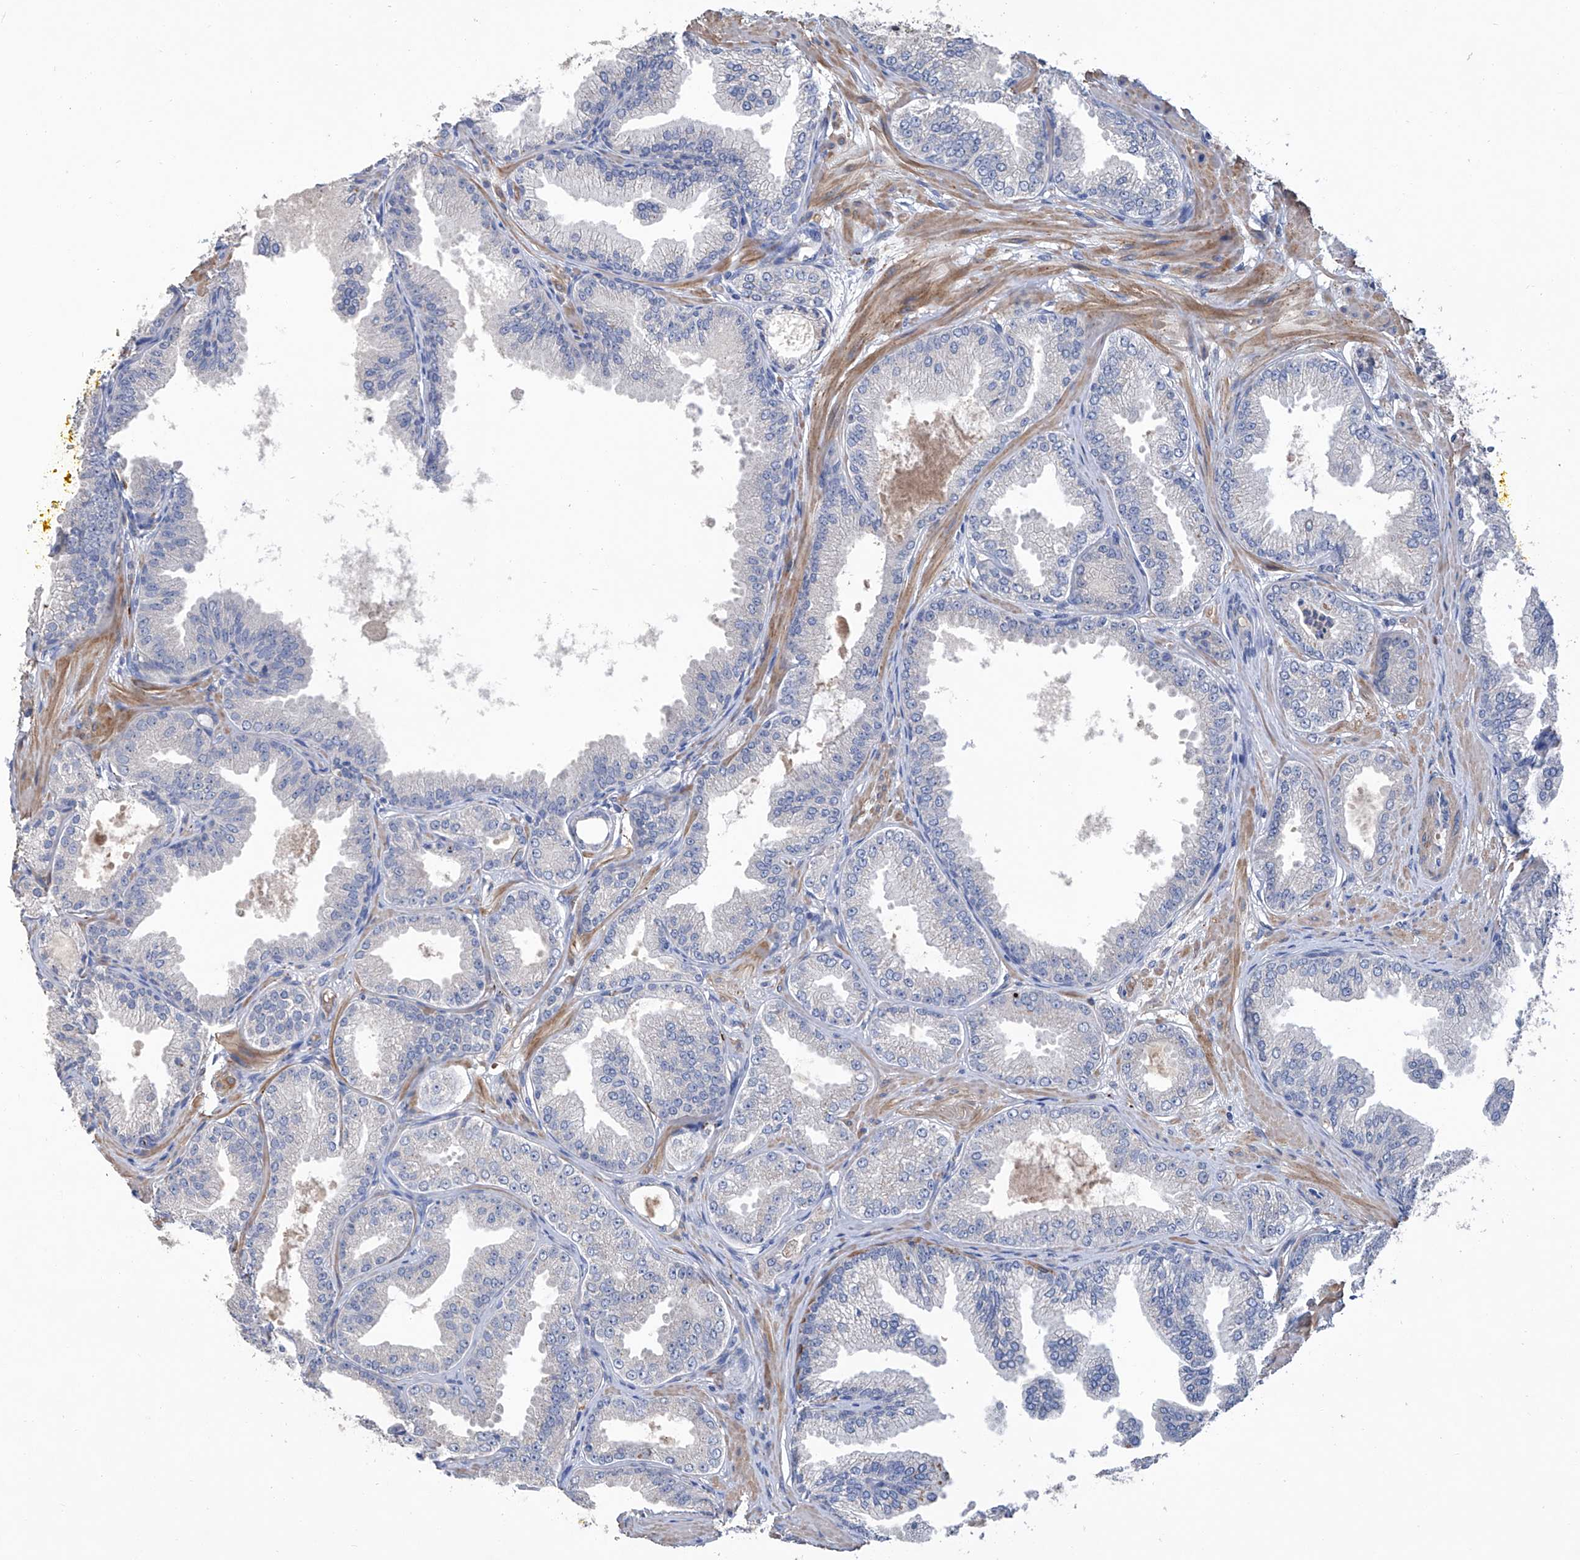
{"staining": {"intensity": "negative", "quantity": "none", "location": "none"}, "tissue": "prostate cancer", "cell_type": "Tumor cells", "image_type": "cancer", "snomed": [{"axis": "morphology", "description": "Adenocarcinoma, Low grade"}, {"axis": "topography", "description": "Prostate"}], "caption": "This photomicrograph is of prostate cancer (adenocarcinoma (low-grade)) stained with IHC to label a protein in brown with the nuclei are counter-stained blue. There is no positivity in tumor cells.", "gene": "GPT", "patient": {"sex": "male", "age": 63}}